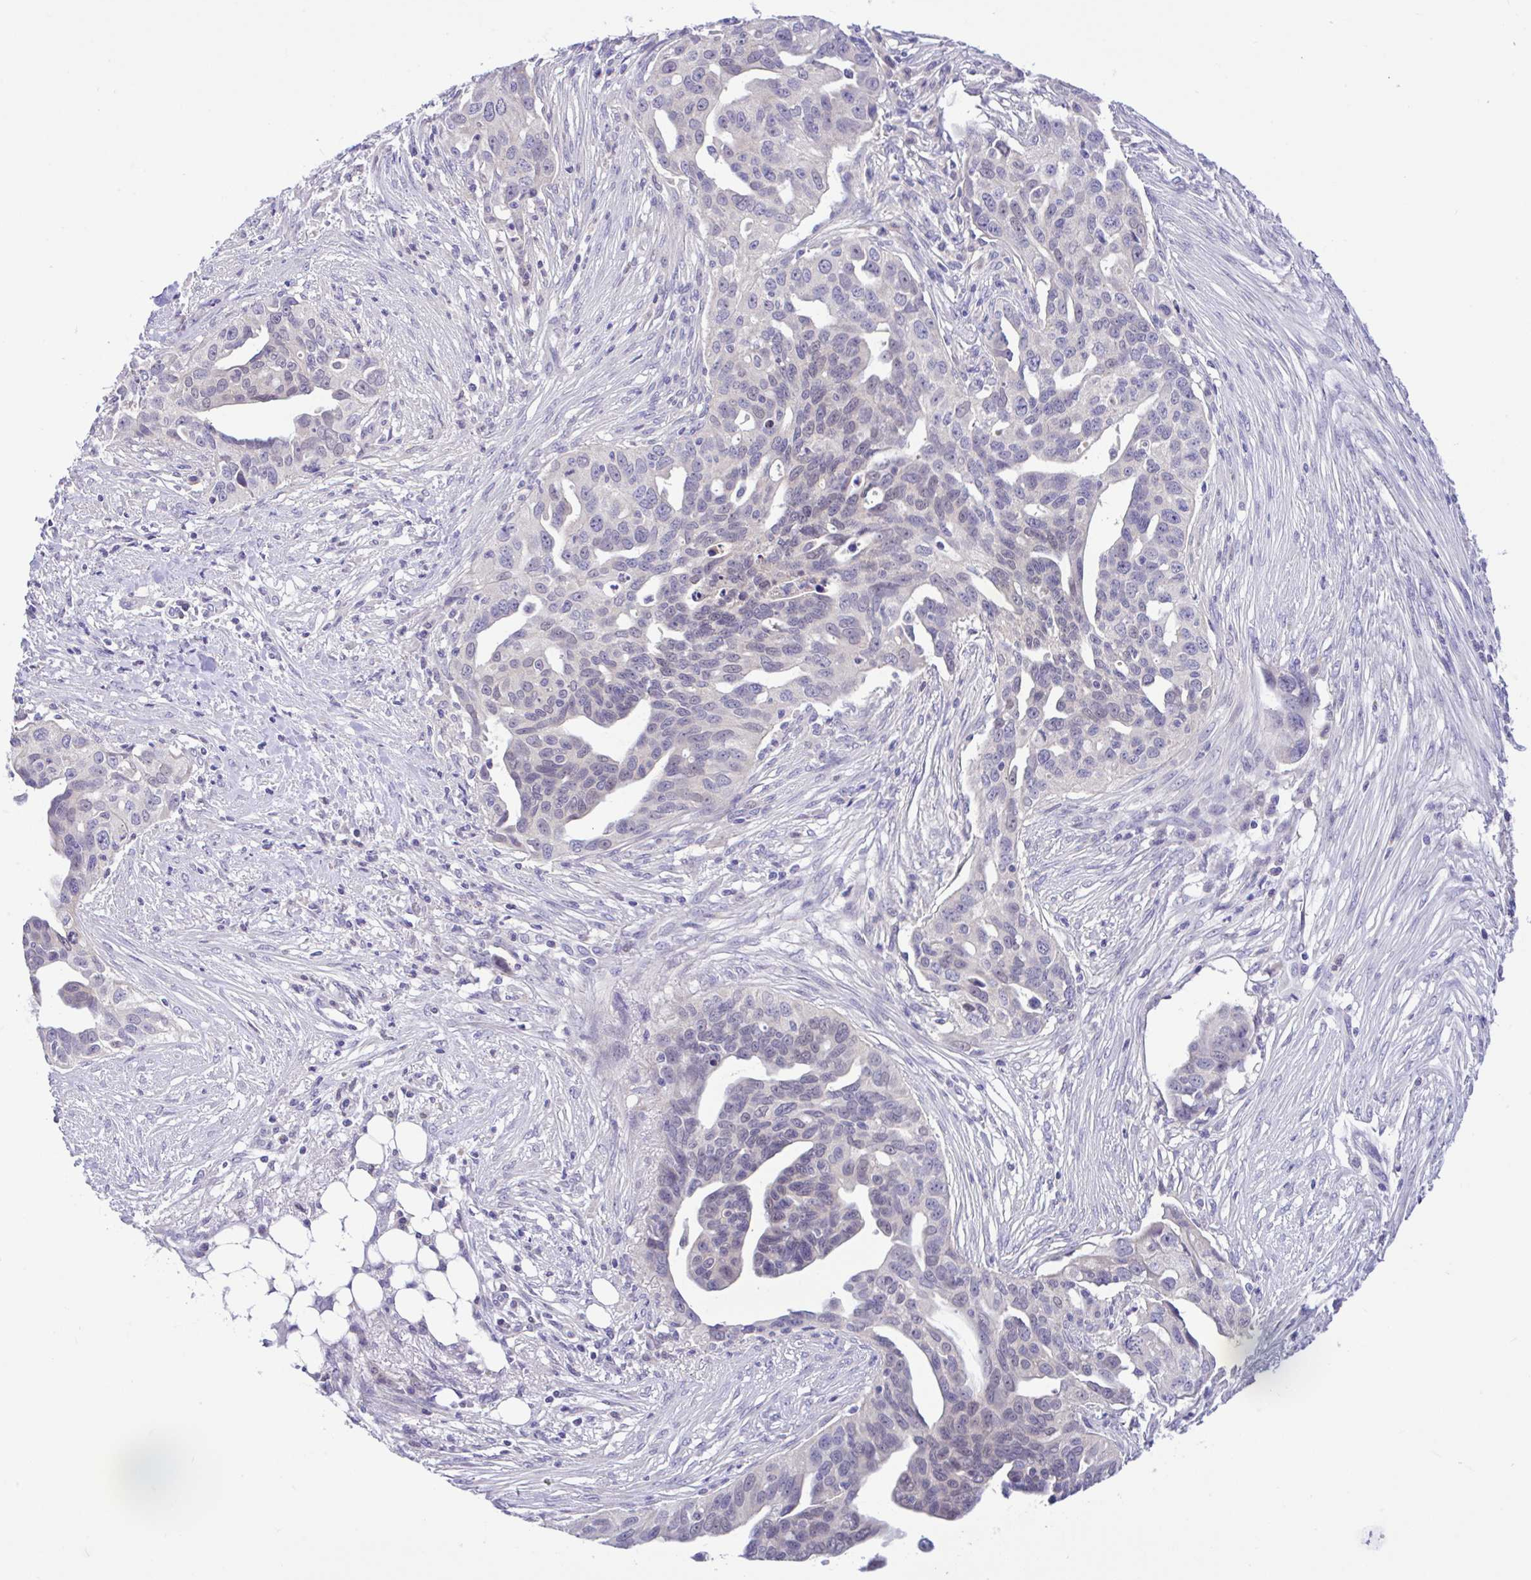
{"staining": {"intensity": "negative", "quantity": "none", "location": "none"}, "tissue": "ovarian cancer", "cell_type": "Tumor cells", "image_type": "cancer", "snomed": [{"axis": "morphology", "description": "Carcinoma, endometroid"}, {"axis": "morphology", "description": "Cystadenocarcinoma, serous, NOS"}, {"axis": "topography", "description": "Ovary"}], "caption": "Tumor cells are negative for protein expression in human ovarian cancer (serous cystadenocarcinoma).", "gene": "ANO4", "patient": {"sex": "female", "age": 45}}